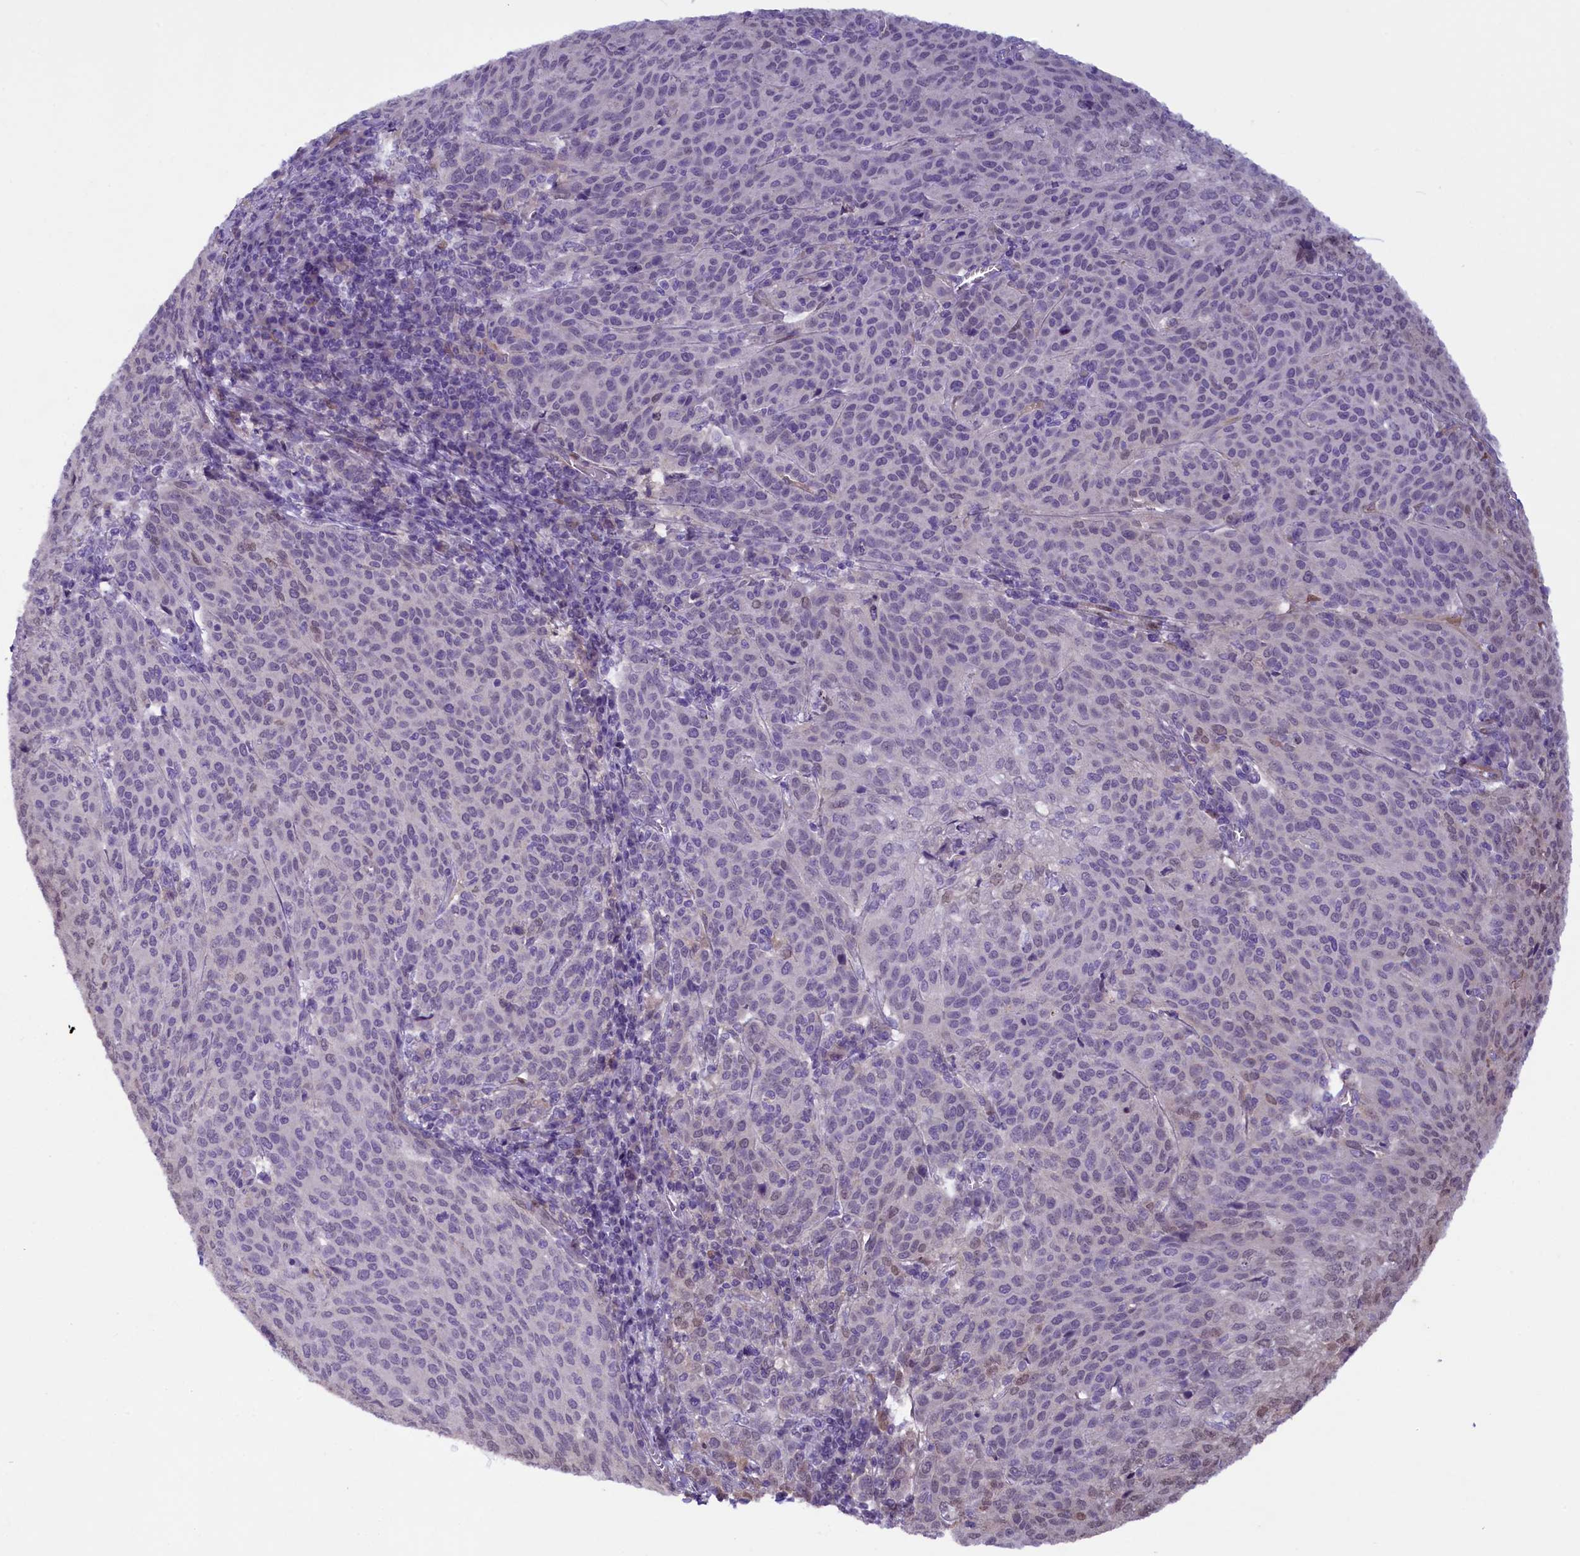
{"staining": {"intensity": "negative", "quantity": "none", "location": "none"}, "tissue": "cervical cancer", "cell_type": "Tumor cells", "image_type": "cancer", "snomed": [{"axis": "morphology", "description": "Squamous cell carcinoma, NOS"}, {"axis": "topography", "description": "Cervix"}], "caption": "Tumor cells are negative for protein expression in human squamous cell carcinoma (cervical).", "gene": "IGSF6", "patient": {"sex": "female", "age": 46}}